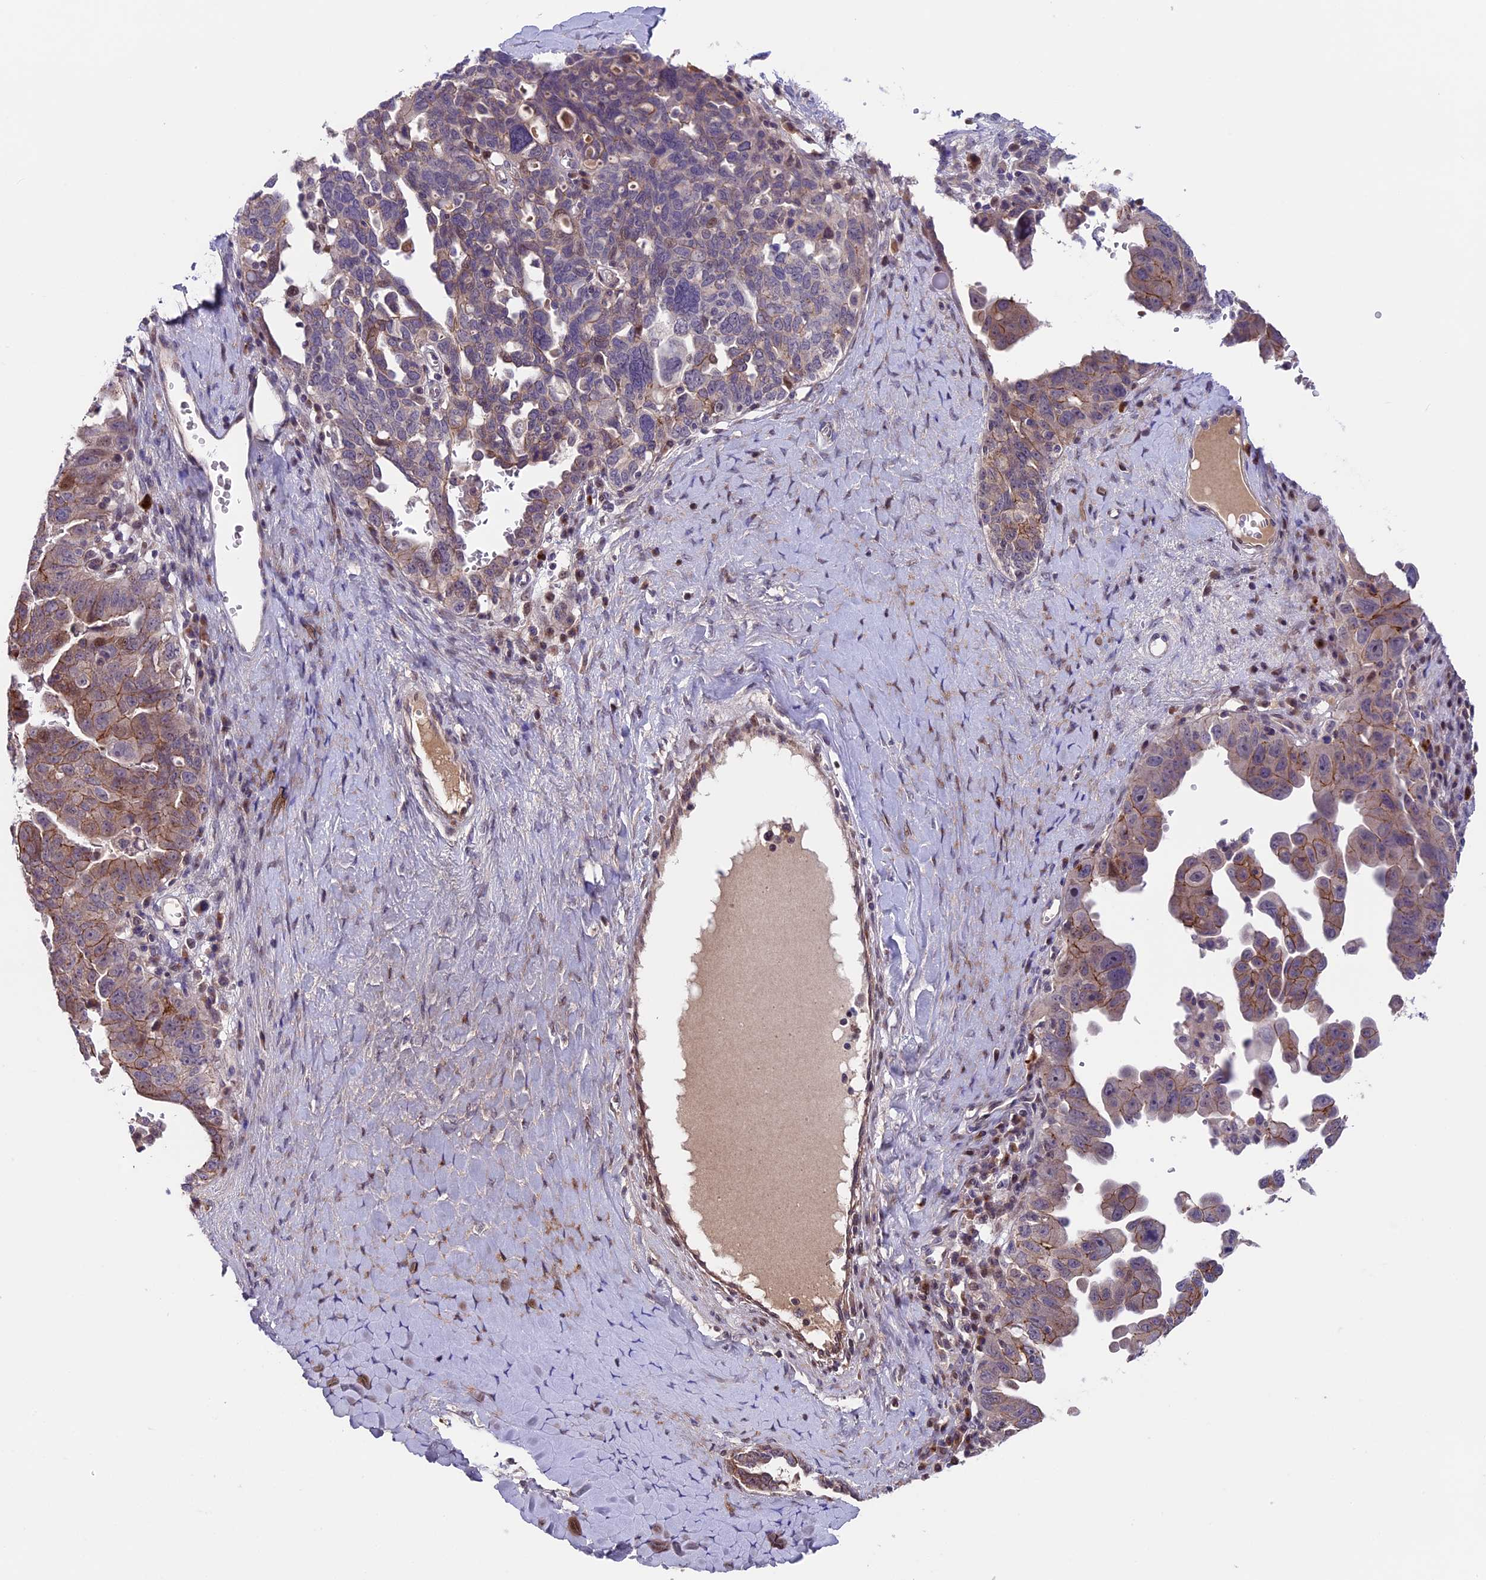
{"staining": {"intensity": "weak", "quantity": ">75%", "location": "cytoplasmic/membranous"}, "tissue": "ovarian cancer", "cell_type": "Tumor cells", "image_type": "cancer", "snomed": [{"axis": "morphology", "description": "Carcinoma, endometroid"}, {"axis": "topography", "description": "Ovary"}], "caption": "Immunohistochemistry (IHC) micrograph of ovarian endometroid carcinoma stained for a protein (brown), which exhibits low levels of weak cytoplasmic/membranous expression in approximately >75% of tumor cells.", "gene": "SIPA1L3", "patient": {"sex": "female", "age": 62}}